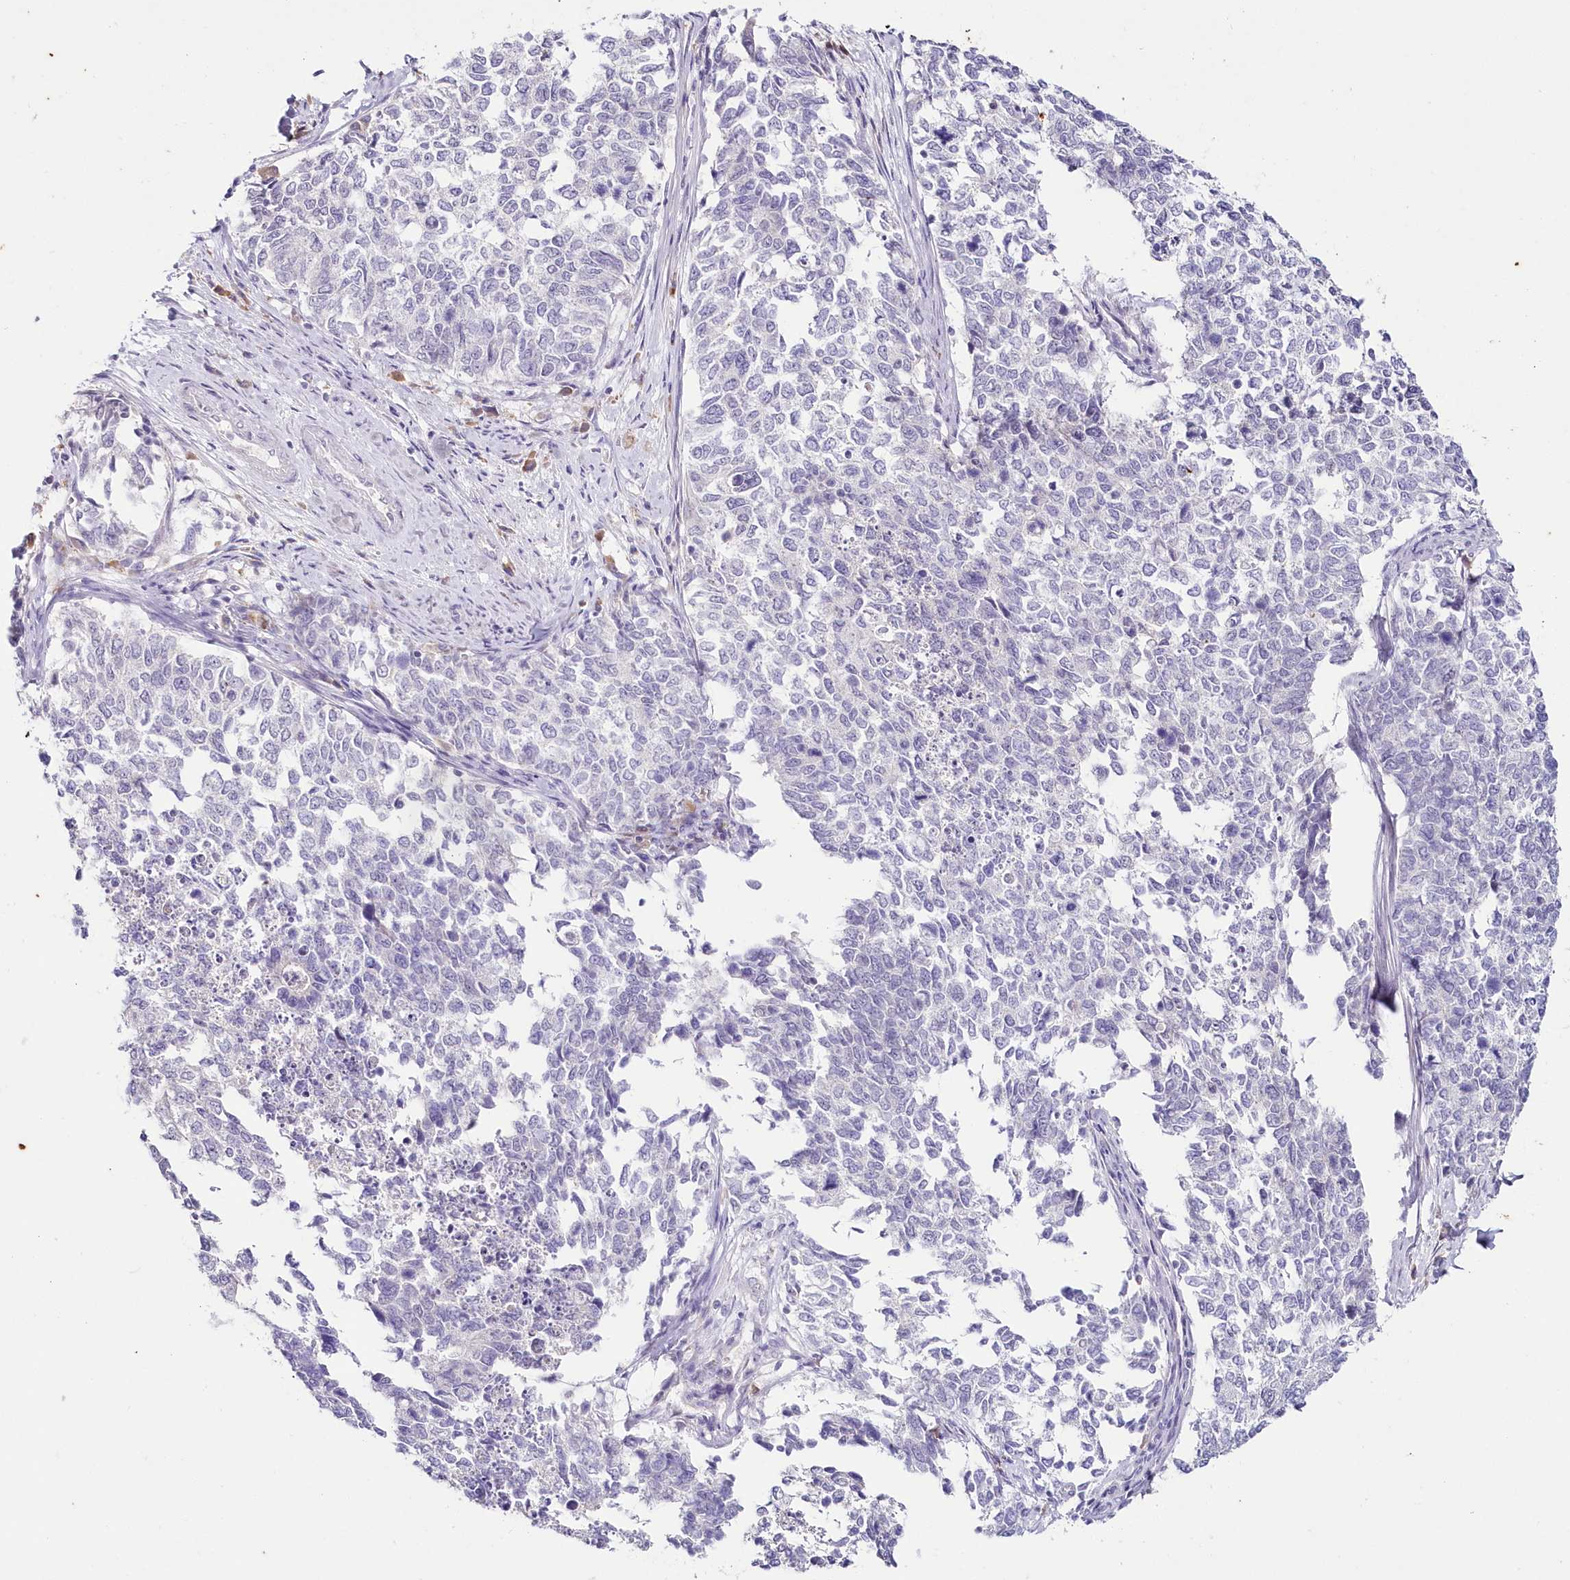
{"staining": {"intensity": "negative", "quantity": "none", "location": "none"}, "tissue": "cervical cancer", "cell_type": "Tumor cells", "image_type": "cancer", "snomed": [{"axis": "morphology", "description": "Squamous cell carcinoma, NOS"}, {"axis": "topography", "description": "Cervix"}], "caption": "This is an IHC histopathology image of human cervical cancer. There is no expression in tumor cells.", "gene": "SNED1", "patient": {"sex": "female", "age": 63}}